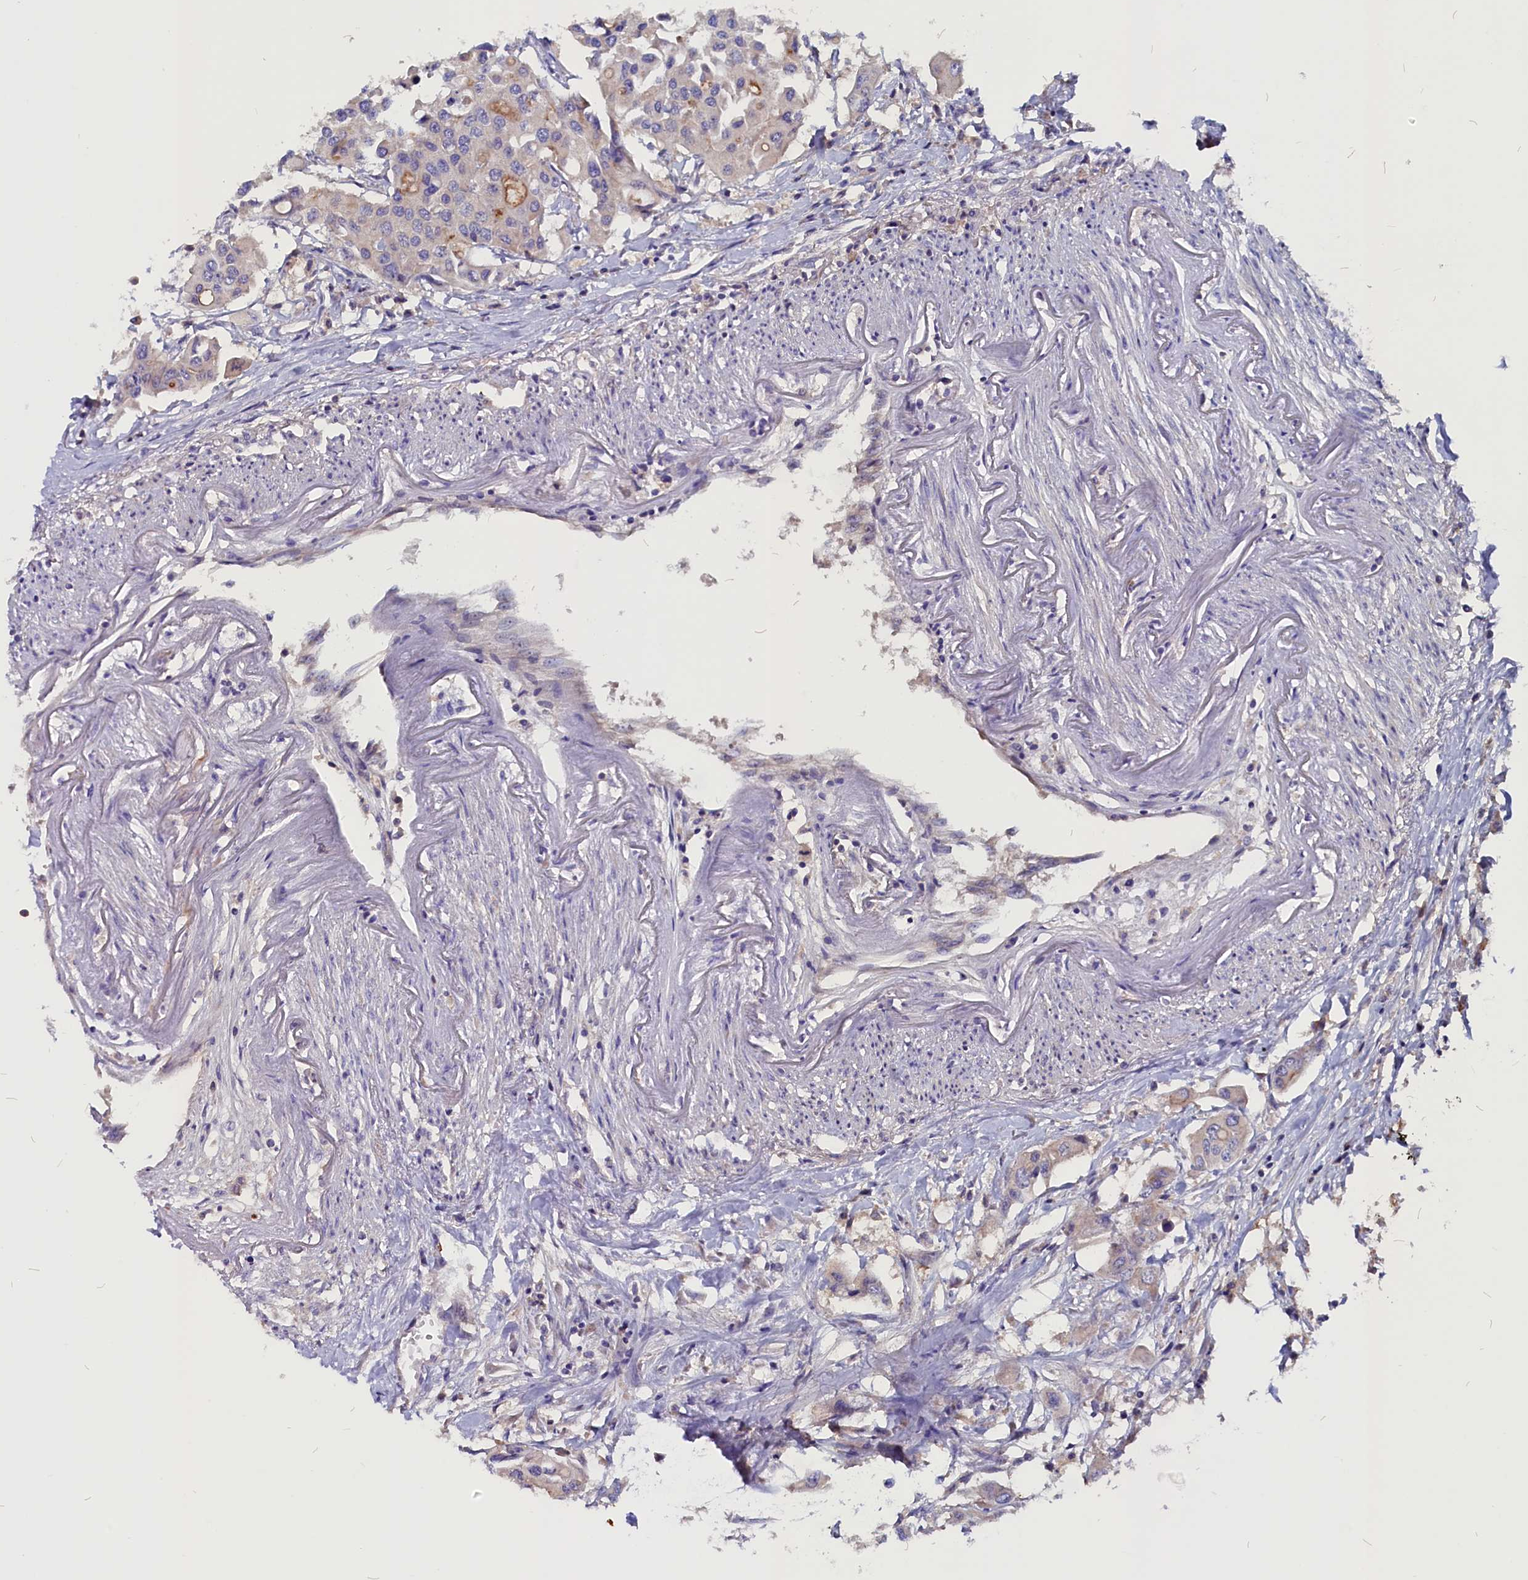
{"staining": {"intensity": "moderate", "quantity": "<25%", "location": "cytoplasmic/membranous"}, "tissue": "colorectal cancer", "cell_type": "Tumor cells", "image_type": "cancer", "snomed": [{"axis": "morphology", "description": "Adenocarcinoma, NOS"}, {"axis": "topography", "description": "Colon"}], "caption": "Immunohistochemical staining of human adenocarcinoma (colorectal) displays low levels of moderate cytoplasmic/membranous staining in about <25% of tumor cells.", "gene": "CCBE1", "patient": {"sex": "male", "age": 77}}